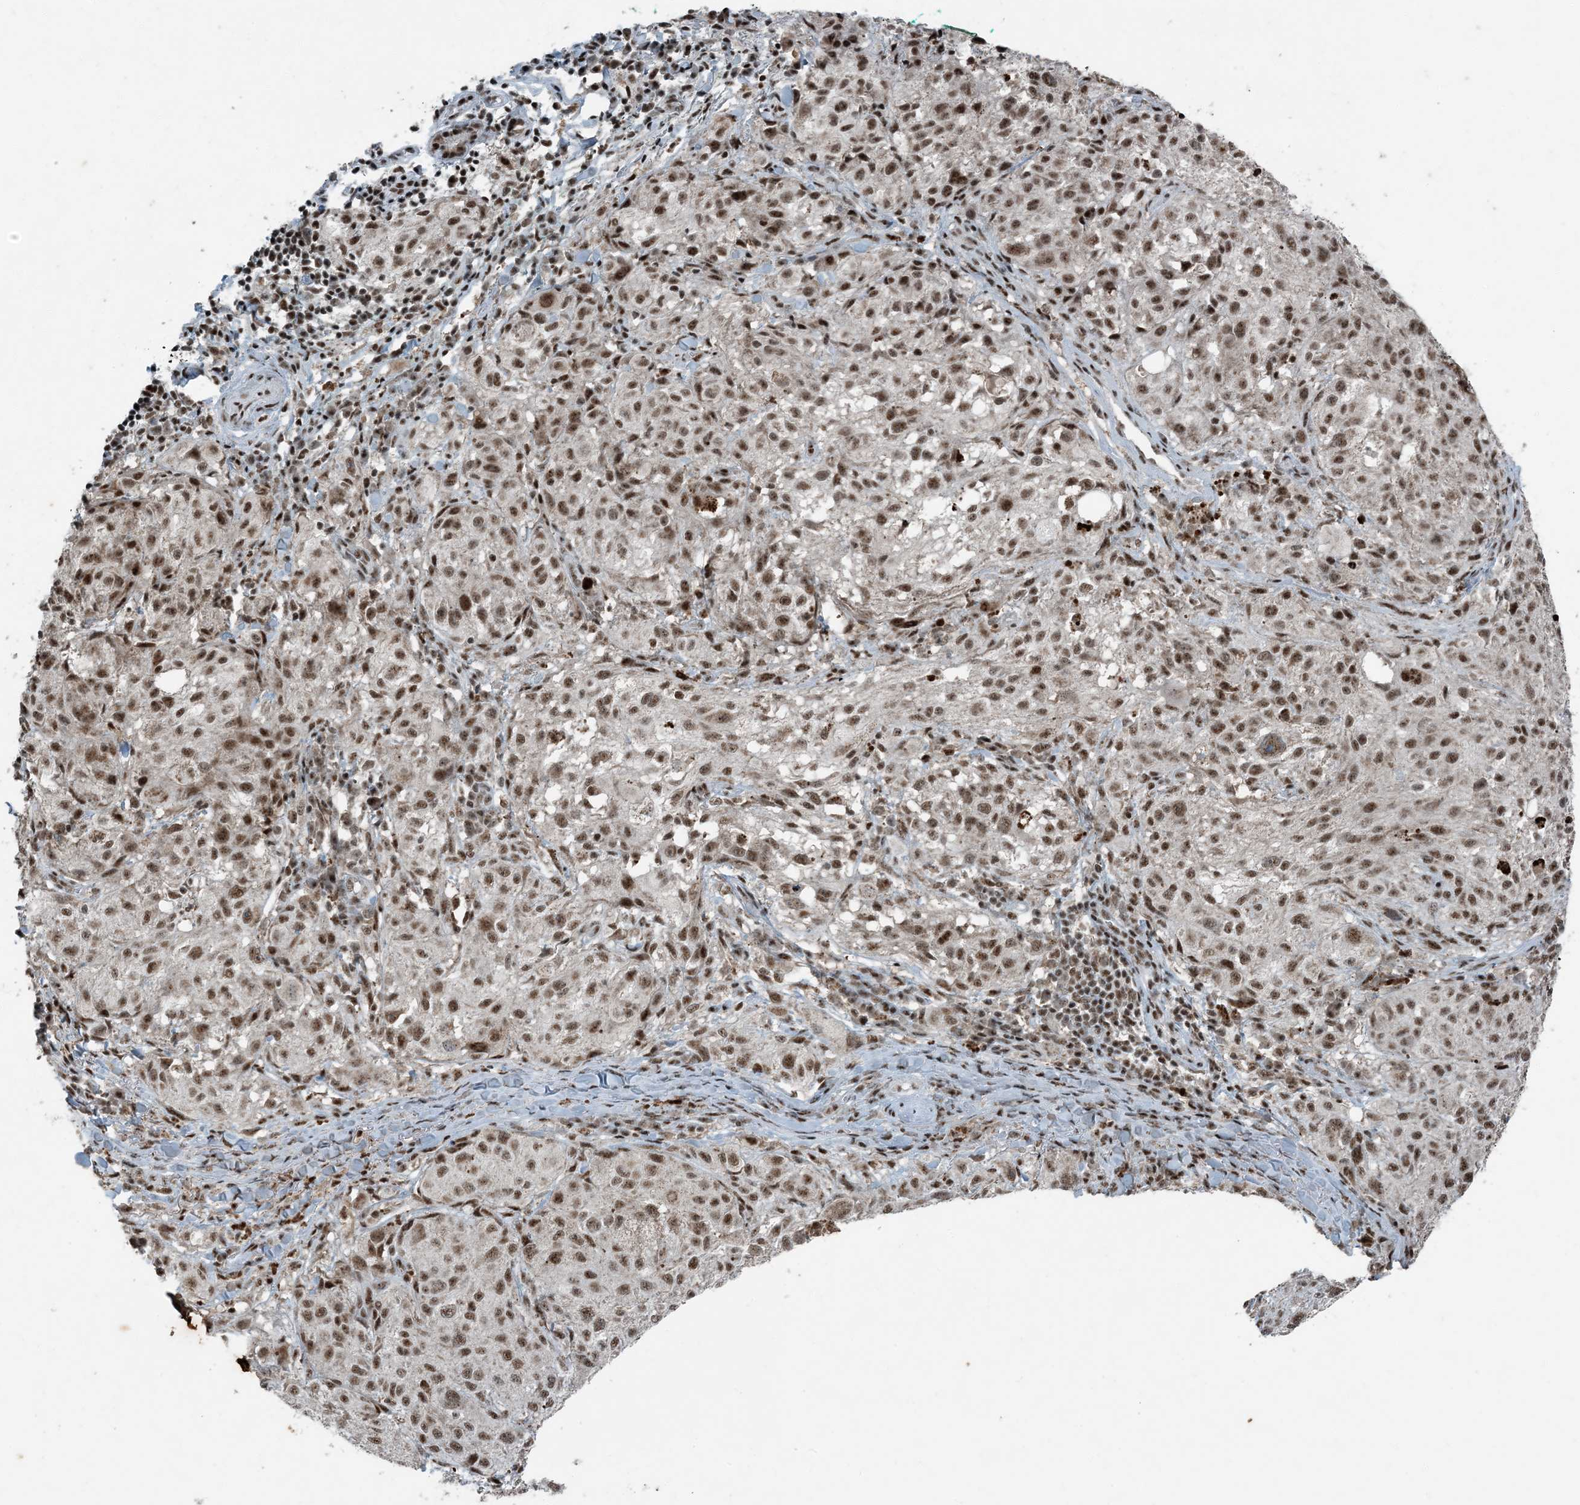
{"staining": {"intensity": "moderate", "quantity": ">75%", "location": "nuclear"}, "tissue": "melanoma", "cell_type": "Tumor cells", "image_type": "cancer", "snomed": [{"axis": "morphology", "description": "Necrosis, NOS"}, {"axis": "morphology", "description": "Malignant melanoma, NOS"}, {"axis": "topography", "description": "Skin"}], "caption": "Tumor cells show moderate nuclear positivity in about >75% of cells in melanoma.", "gene": "TADA2B", "patient": {"sex": "female", "age": 87}}